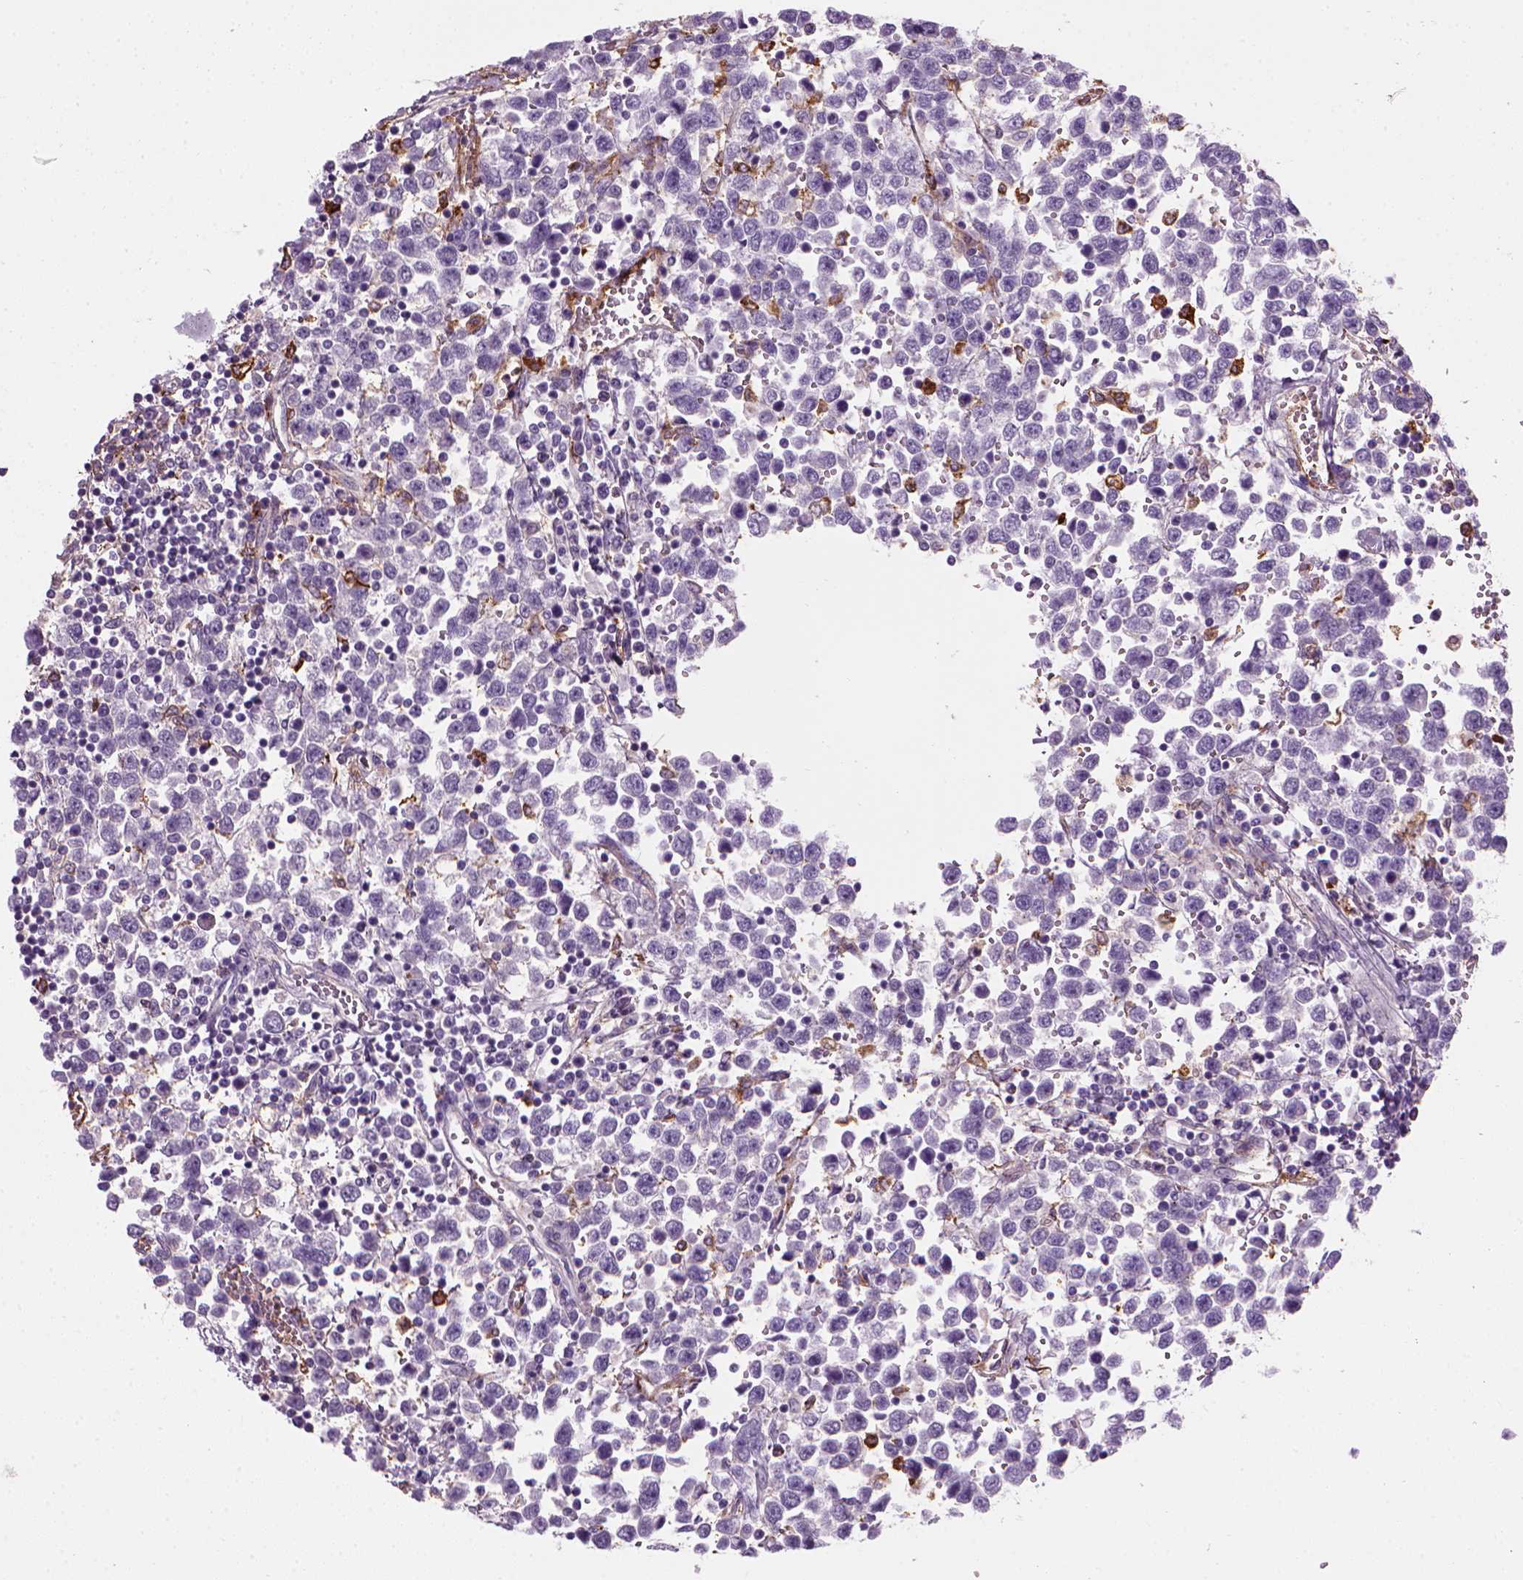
{"staining": {"intensity": "negative", "quantity": "none", "location": "none"}, "tissue": "testis cancer", "cell_type": "Tumor cells", "image_type": "cancer", "snomed": [{"axis": "morphology", "description": "Seminoma, NOS"}, {"axis": "topography", "description": "Testis"}], "caption": "Testis cancer (seminoma) was stained to show a protein in brown. There is no significant staining in tumor cells. (Stains: DAB IHC with hematoxylin counter stain, Microscopy: brightfield microscopy at high magnification).", "gene": "MARCKS", "patient": {"sex": "male", "age": 34}}